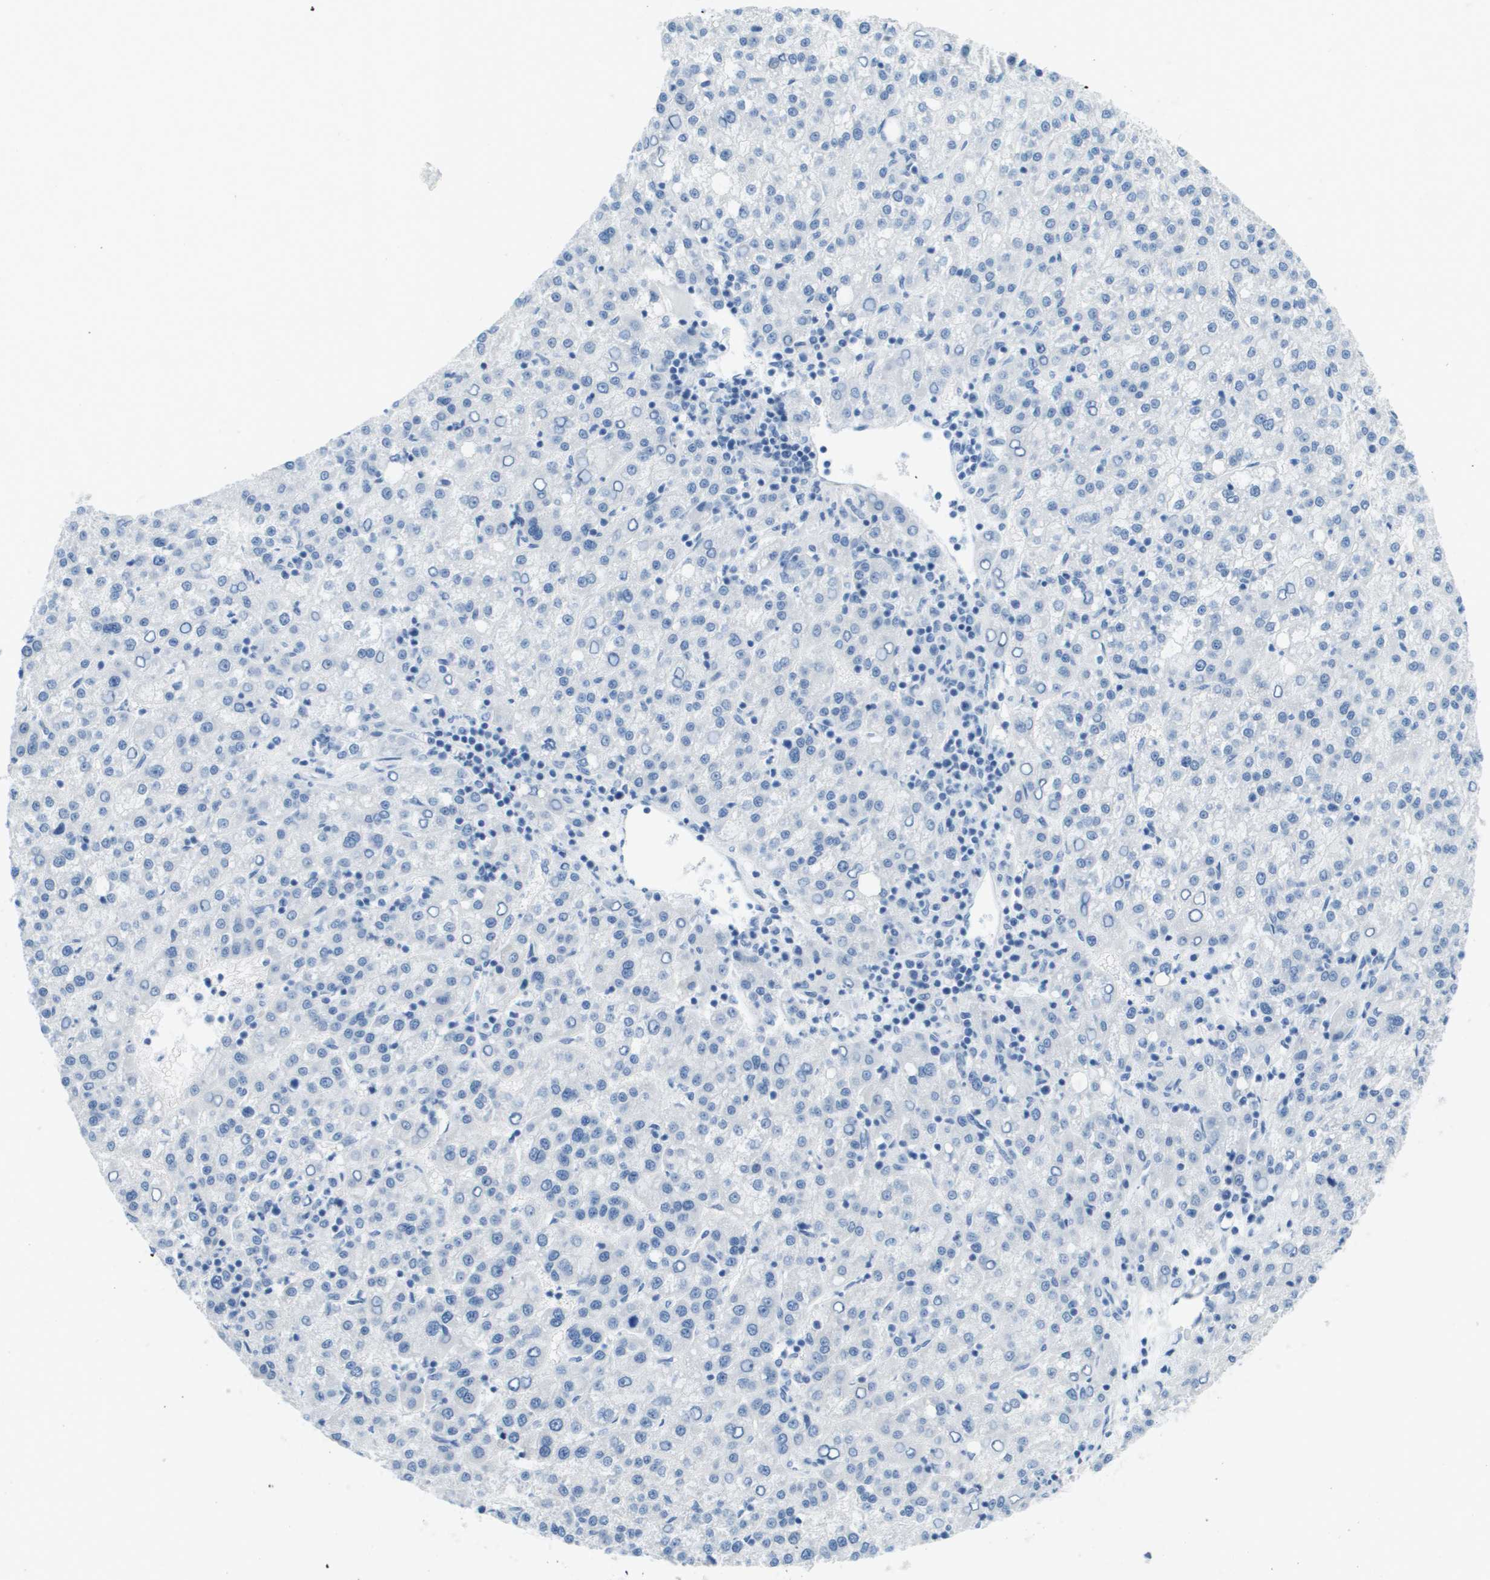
{"staining": {"intensity": "negative", "quantity": "none", "location": "none"}, "tissue": "liver cancer", "cell_type": "Tumor cells", "image_type": "cancer", "snomed": [{"axis": "morphology", "description": "Carcinoma, Hepatocellular, NOS"}, {"axis": "topography", "description": "Liver"}], "caption": "High power microscopy micrograph of an immunohistochemistry (IHC) histopathology image of liver hepatocellular carcinoma, revealing no significant positivity in tumor cells.", "gene": "CDHR2", "patient": {"sex": "female", "age": 58}}